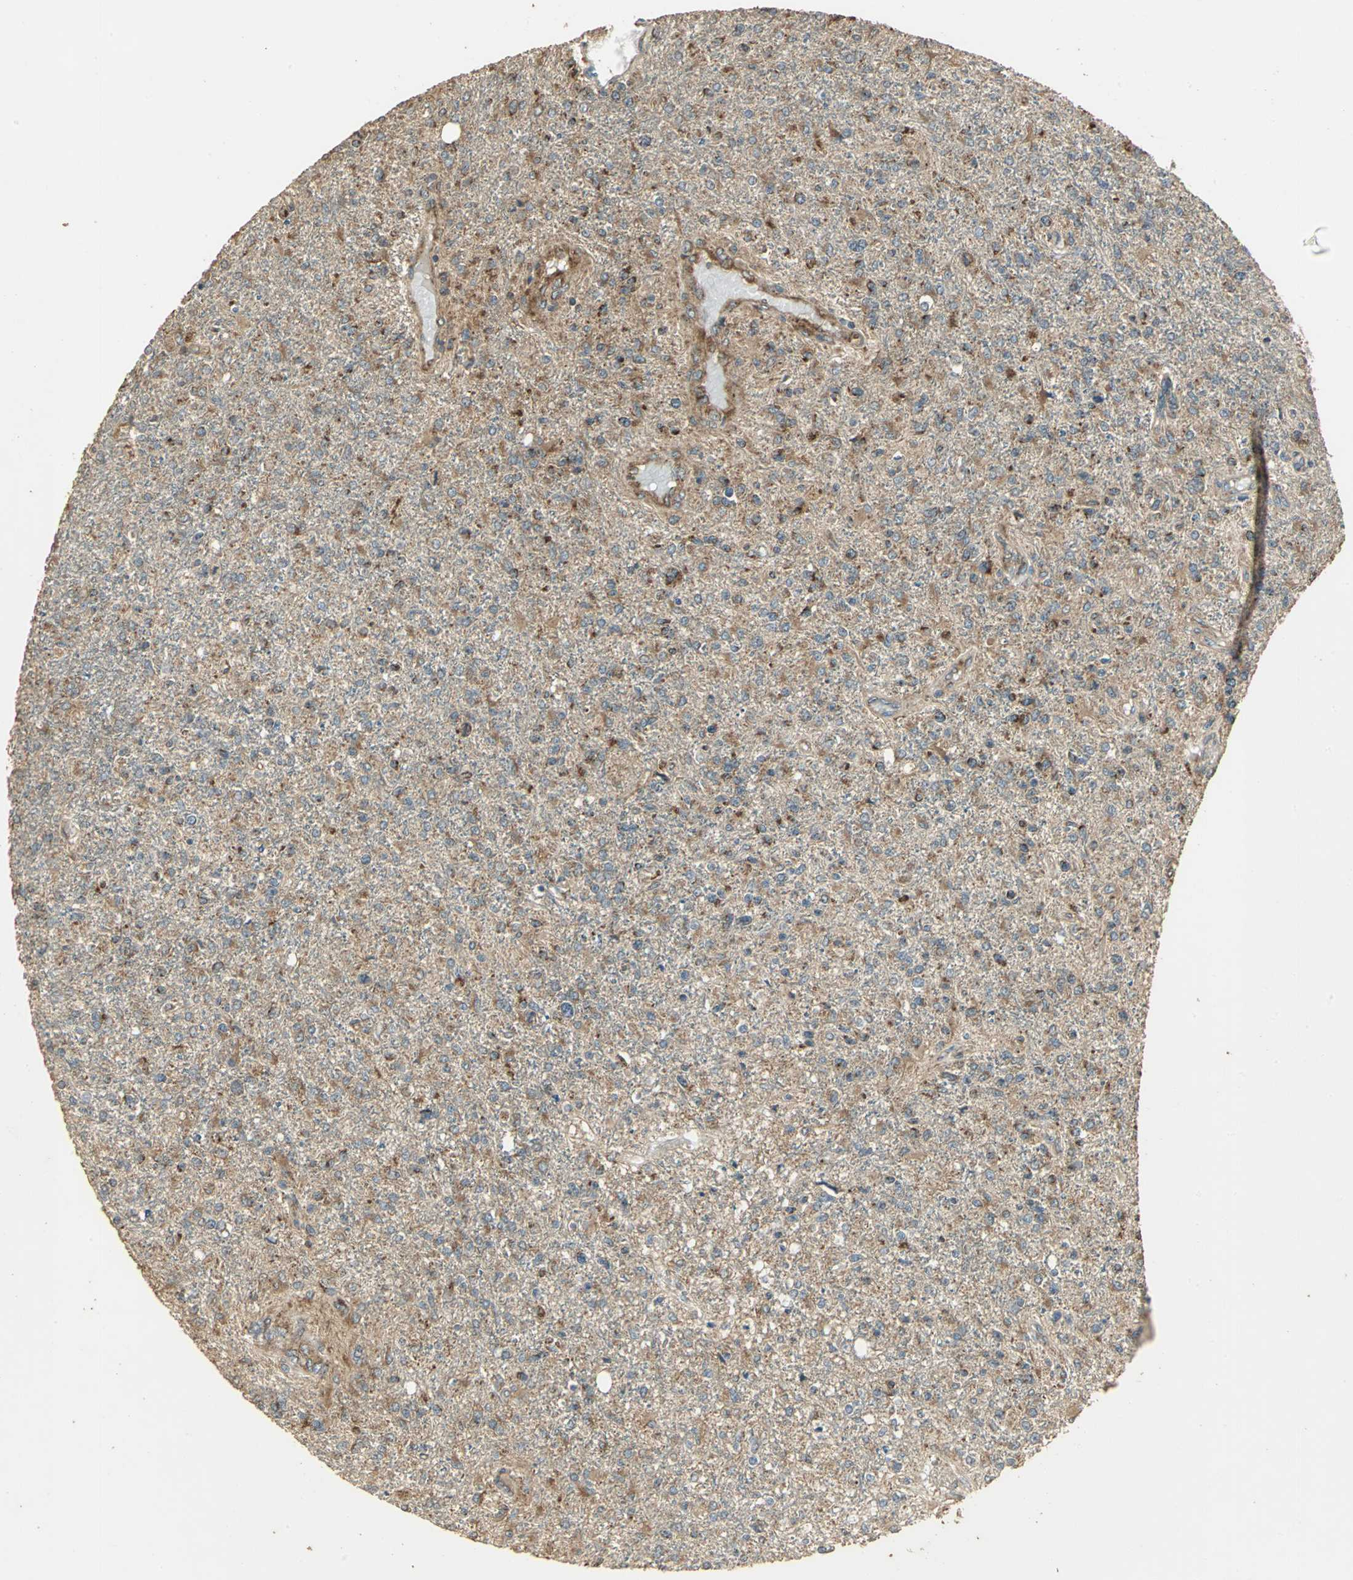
{"staining": {"intensity": "weak", "quantity": "25%-75%", "location": "cytoplasmic/membranous"}, "tissue": "glioma", "cell_type": "Tumor cells", "image_type": "cancer", "snomed": [{"axis": "morphology", "description": "Glioma, malignant, High grade"}, {"axis": "topography", "description": "Cerebral cortex"}], "caption": "A brown stain shows weak cytoplasmic/membranous expression of a protein in human glioma tumor cells.", "gene": "KANK1", "patient": {"sex": "male", "age": 76}}